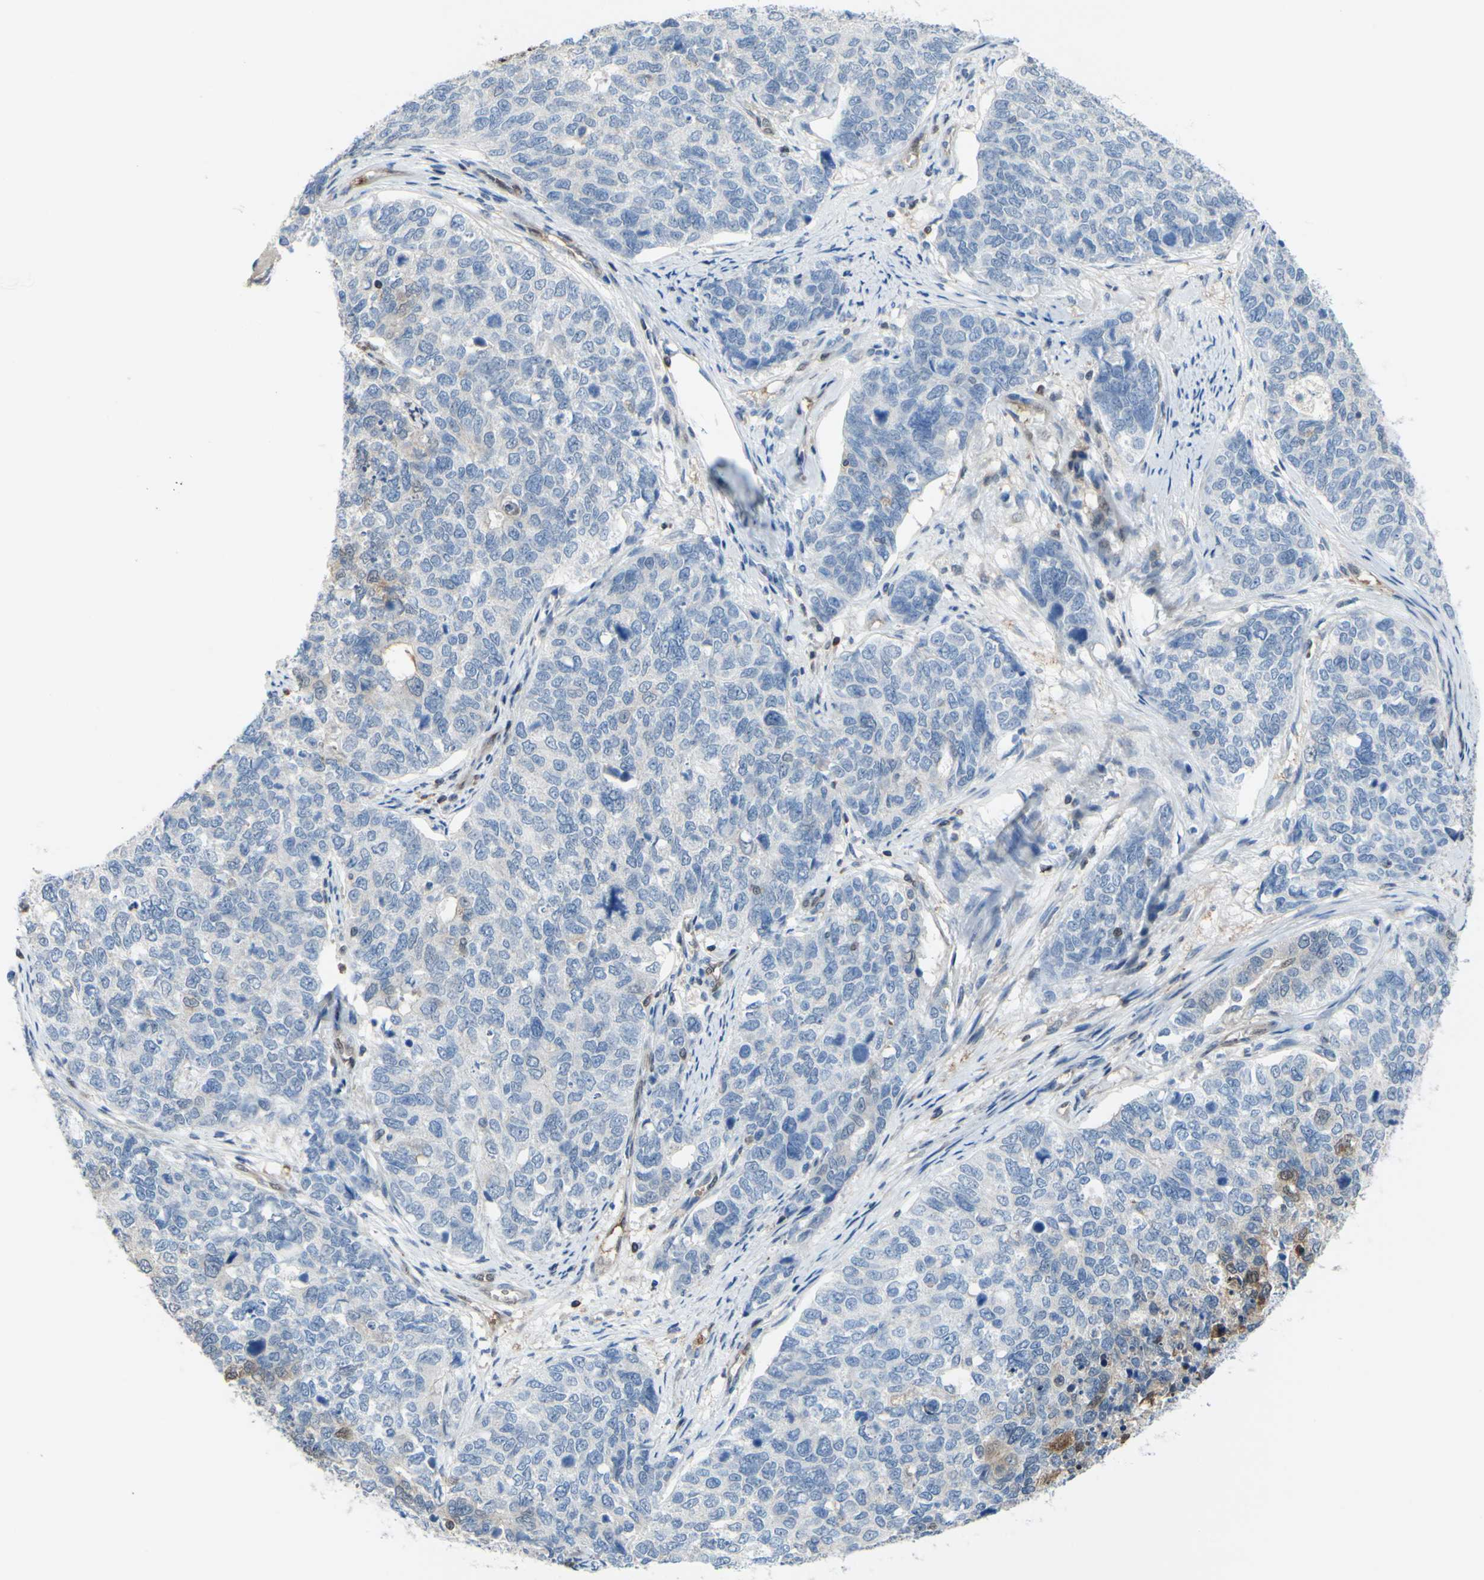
{"staining": {"intensity": "negative", "quantity": "none", "location": "none"}, "tissue": "cervical cancer", "cell_type": "Tumor cells", "image_type": "cancer", "snomed": [{"axis": "morphology", "description": "Squamous cell carcinoma, NOS"}, {"axis": "topography", "description": "Cervix"}], "caption": "IHC image of cervical cancer stained for a protein (brown), which reveals no staining in tumor cells.", "gene": "UPK3B", "patient": {"sex": "female", "age": 63}}